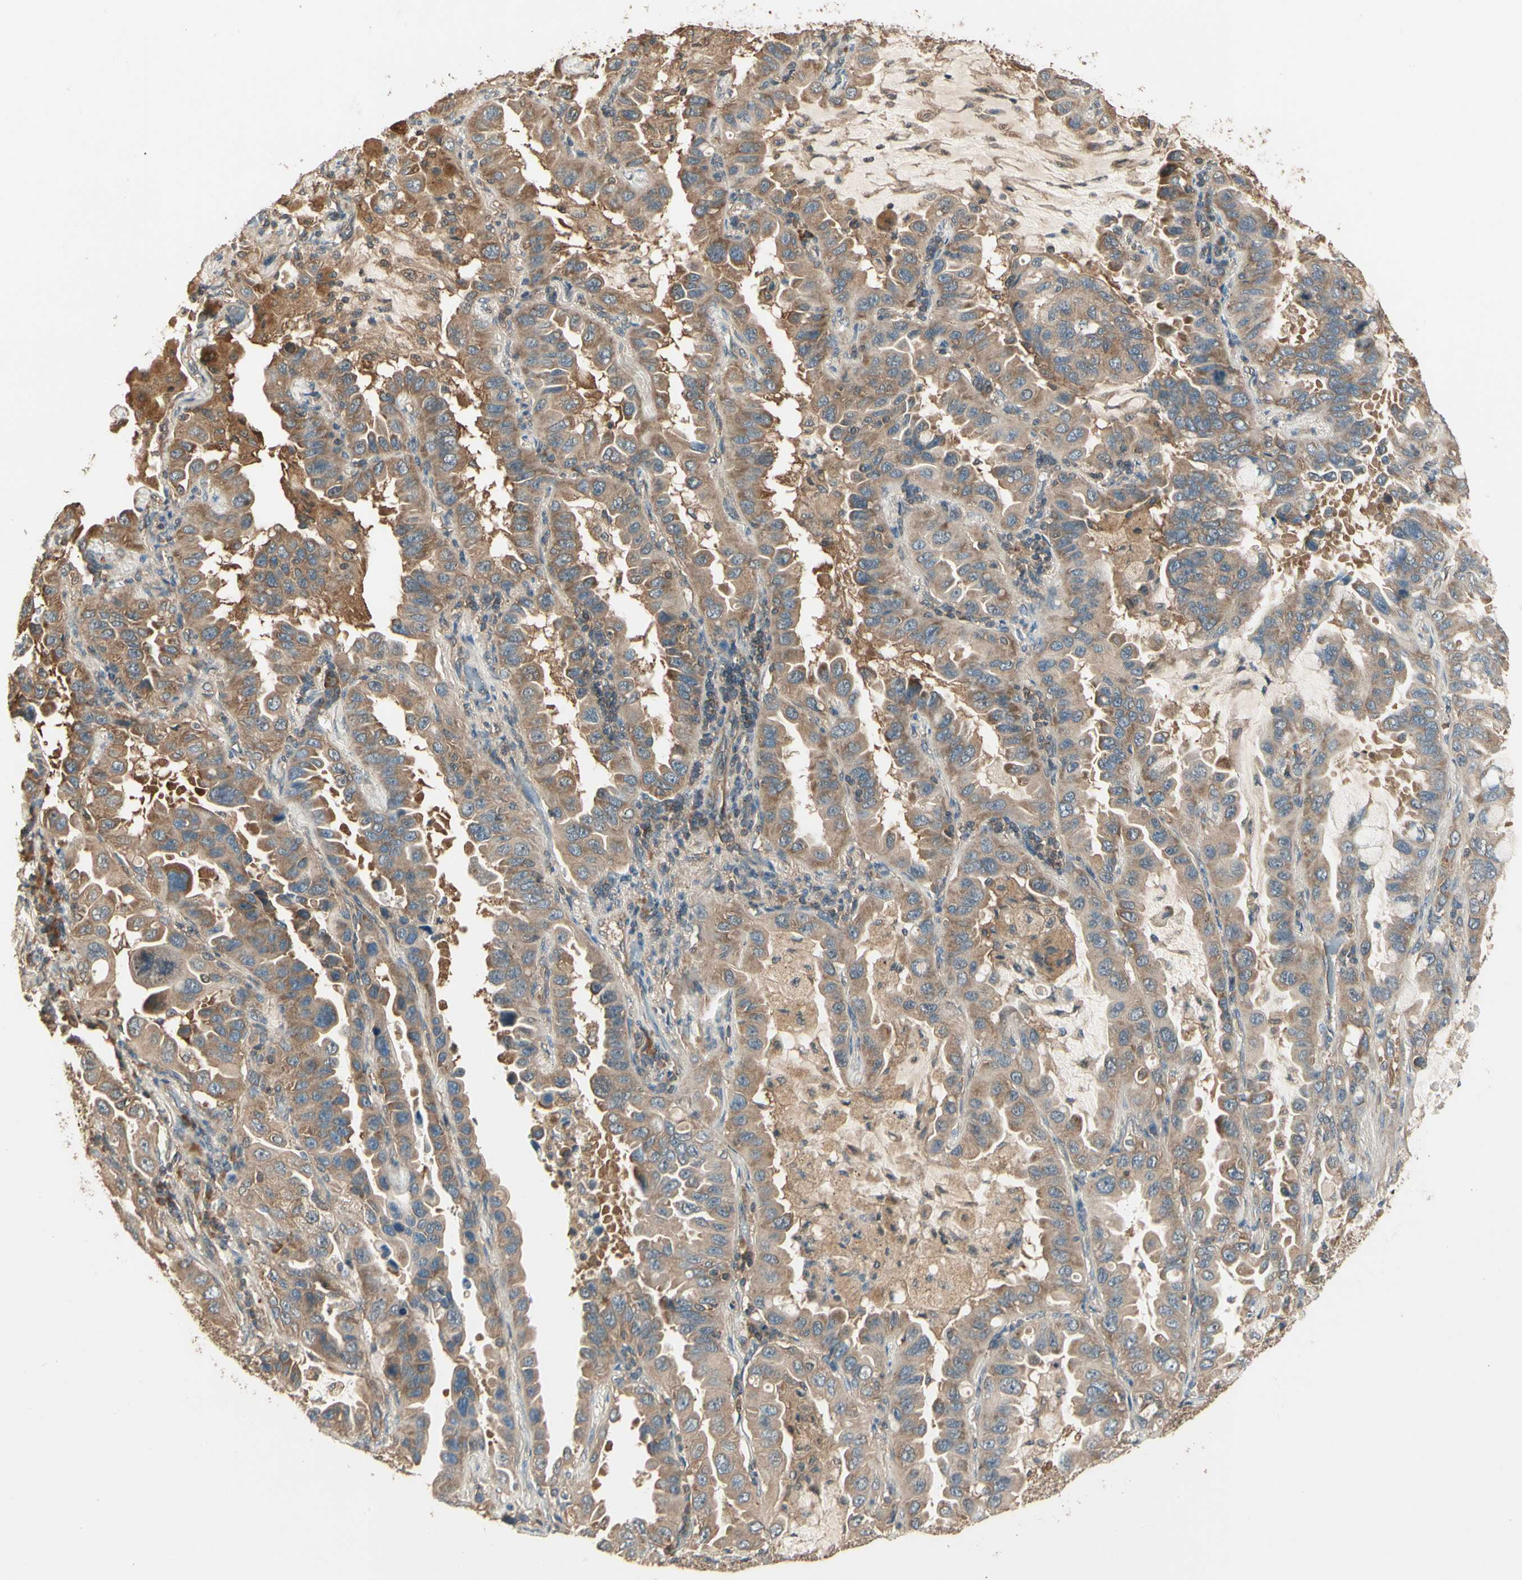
{"staining": {"intensity": "moderate", "quantity": ">75%", "location": "cytoplasmic/membranous"}, "tissue": "lung cancer", "cell_type": "Tumor cells", "image_type": "cancer", "snomed": [{"axis": "morphology", "description": "Adenocarcinoma, NOS"}, {"axis": "topography", "description": "Lung"}], "caption": "Tumor cells demonstrate medium levels of moderate cytoplasmic/membranous expression in about >75% of cells in lung cancer (adenocarcinoma).", "gene": "CCT7", "patient": {"sex": "male", "age": 64}}